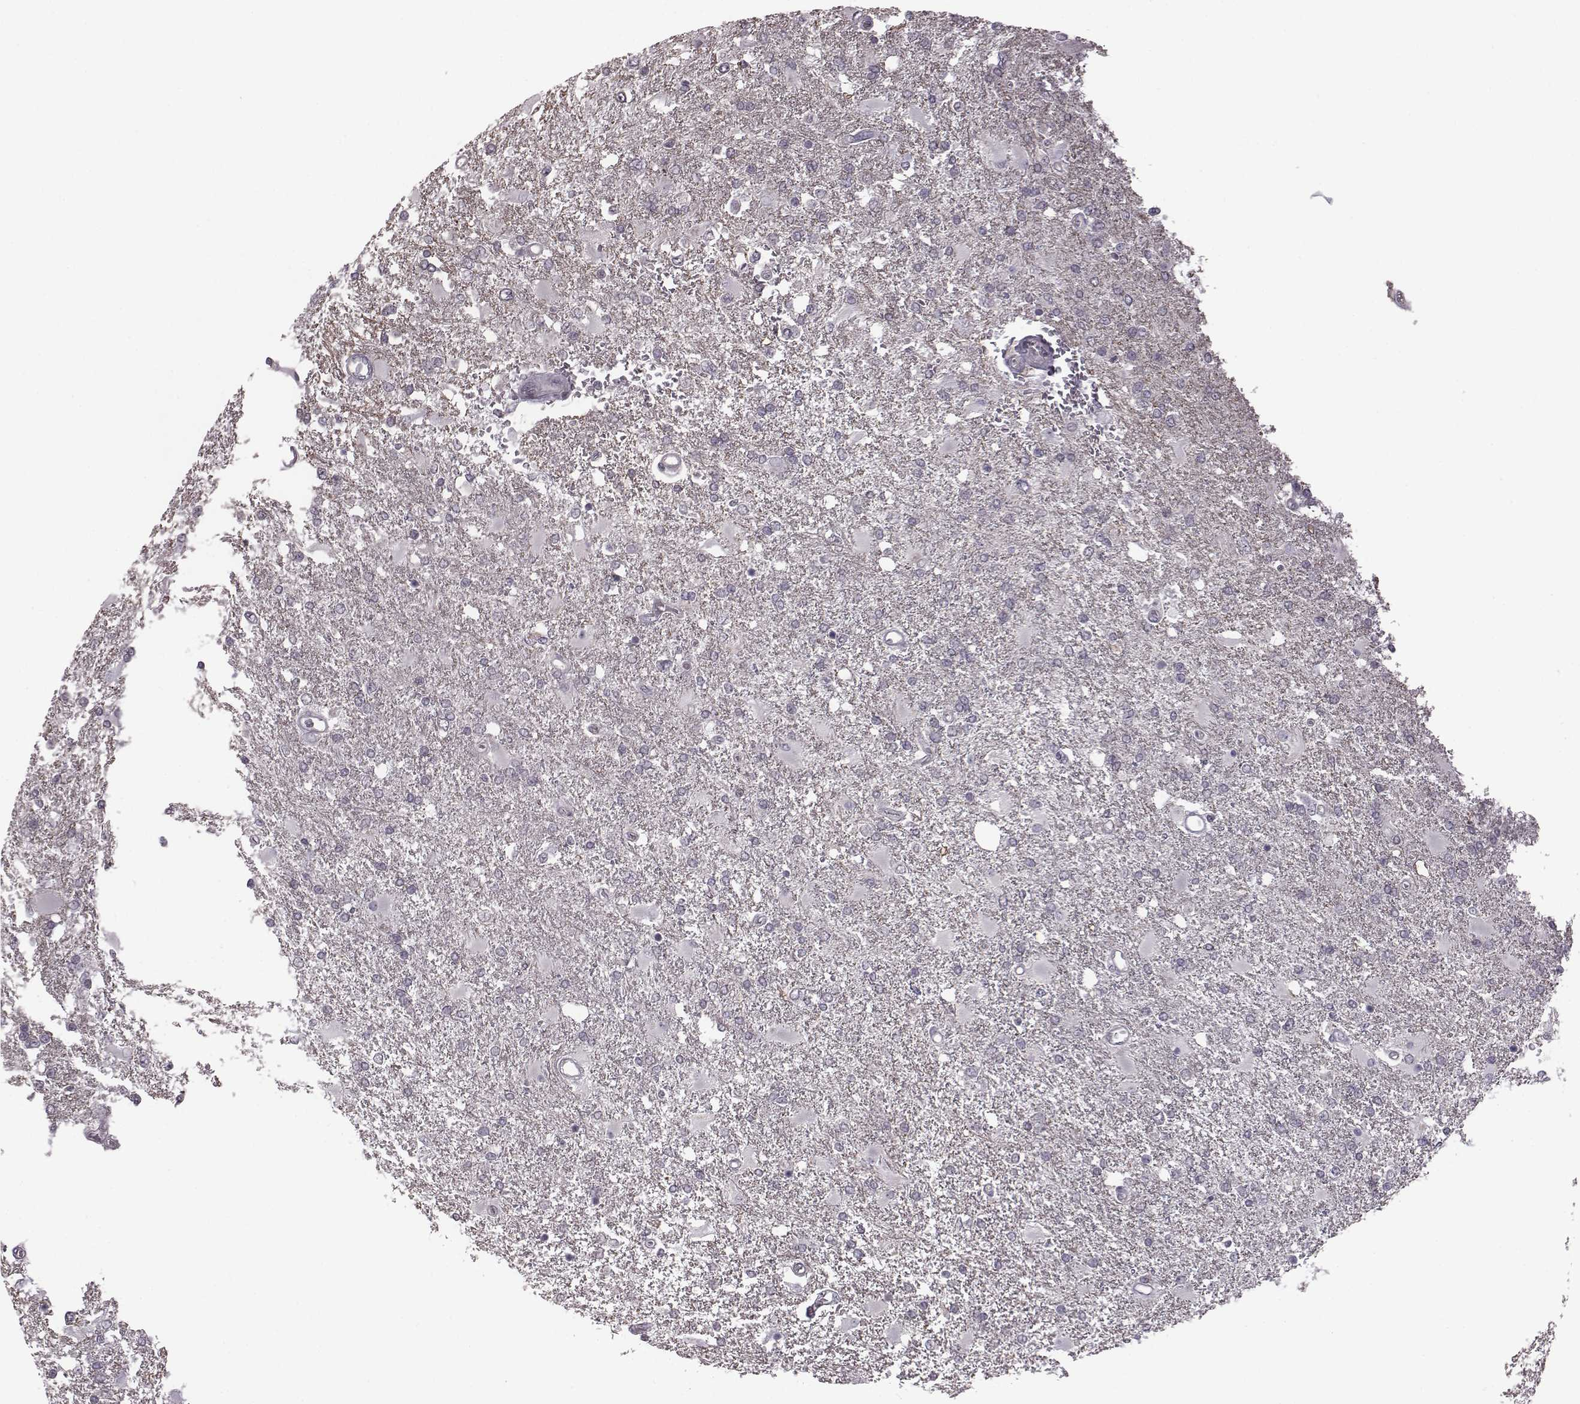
{"staining": {"intensity": "negative", "quantity": "none", "location": "none"}, "tissue": "glioma", "cell_type": "Tumor cells", "image_type": "cancer", "snomed": [{"axis": "morphology", "description": "Glioma, malignant, High grade"}, {"axis": "topography", "description": "Cerebral cortex"}], "caption": "A histopathology image of human glioma is negative for staining in tumor cells.", "gene": "BICDL1", "patient": {"sex": "male", "age": 79}}